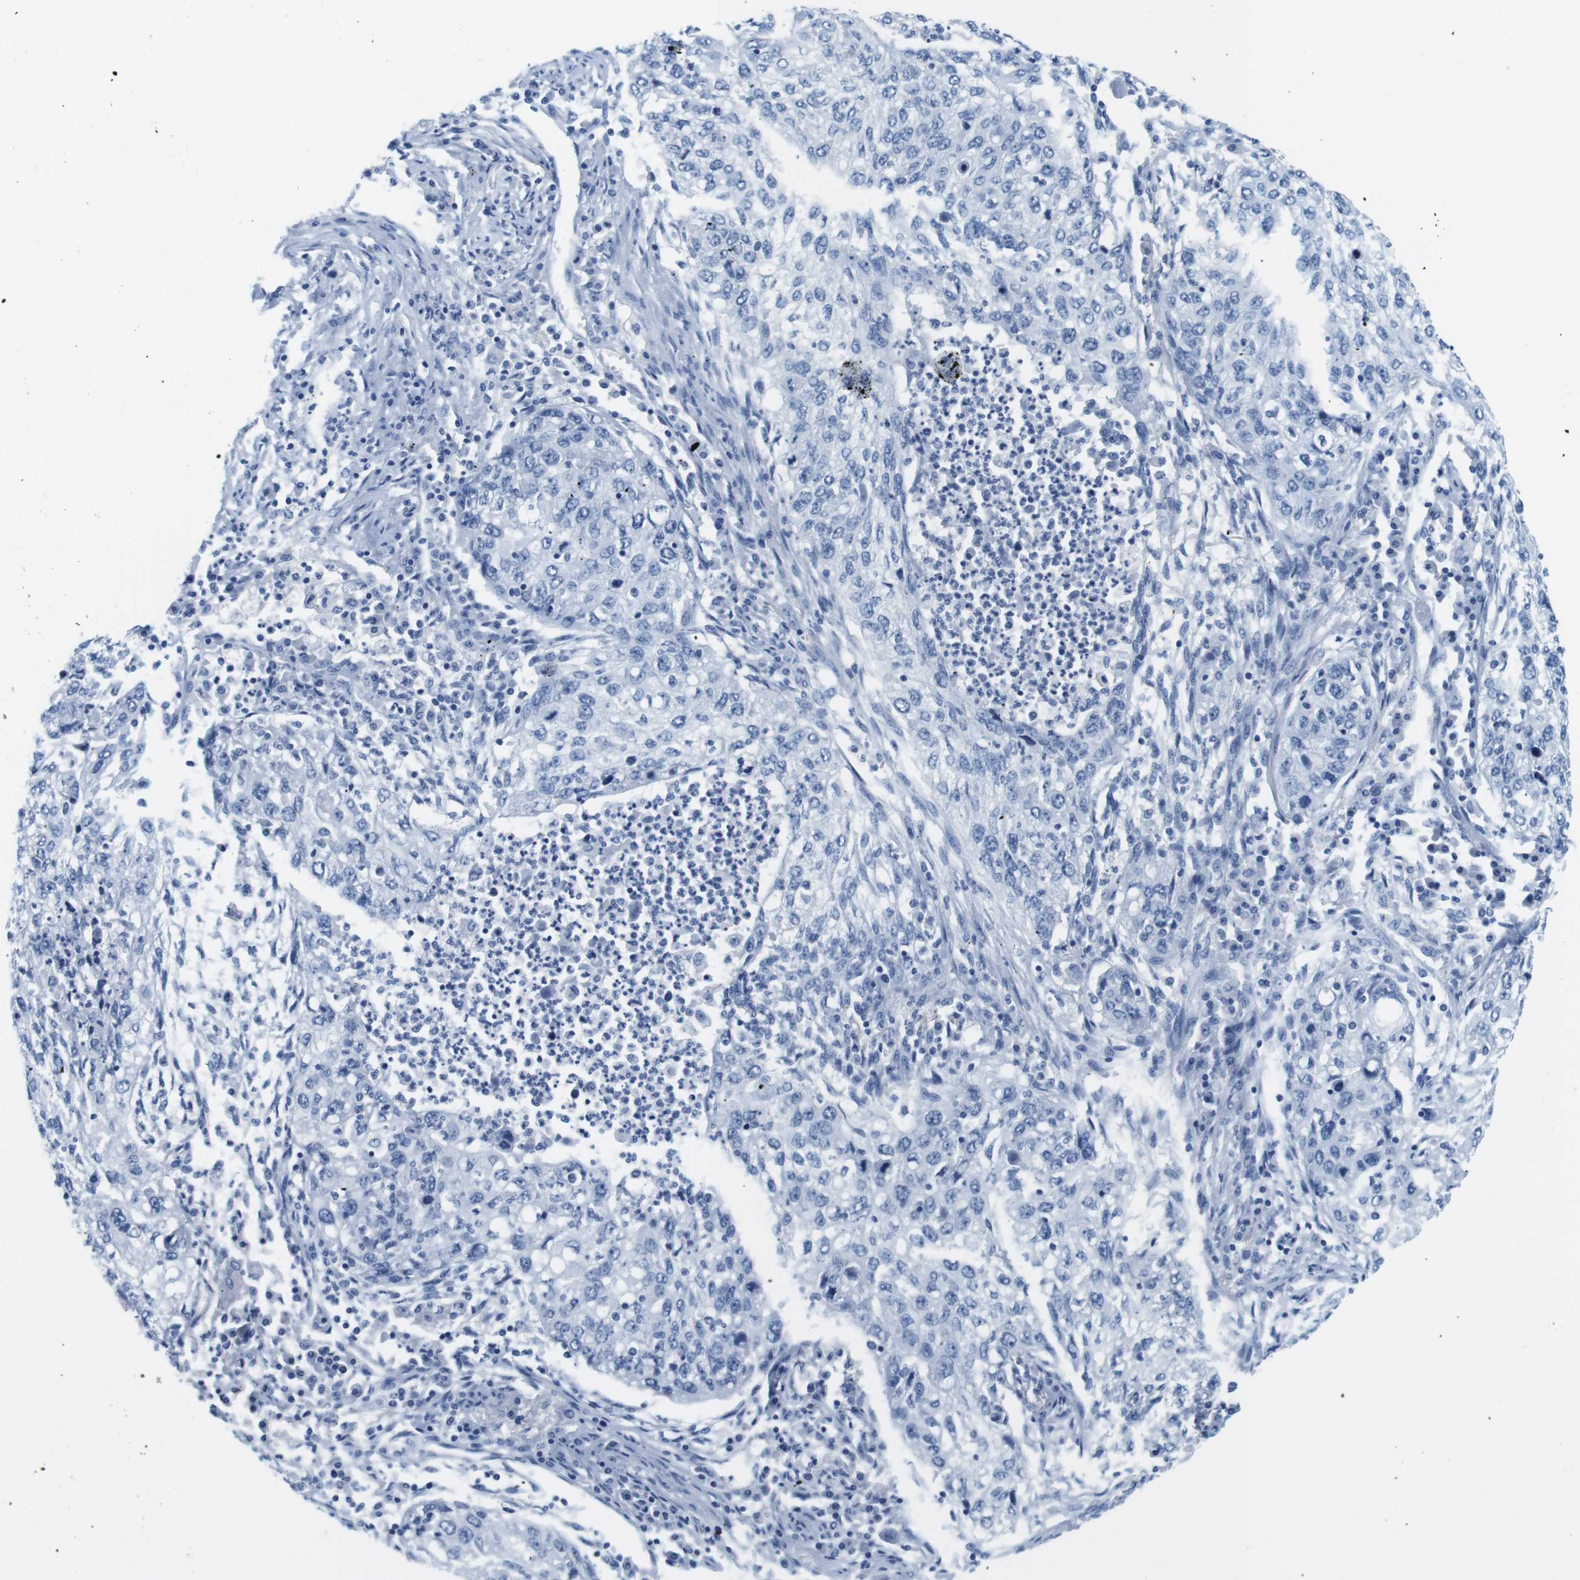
{"staining": {"intensity": "negative", "quantity": "none", "location": "none"}, "tissue": "lung cancer", "cell_type": "Tumor cells", "image_type": "cancer", "snomed": [{"axis": "morphology", "description": "Squamous cell carcinoma, NOS"}, {"axis": "topography", "description": "Lung"}], "caption": "Human lung squamous cell carcinoma stained for a protein using immunohistochemistry (IHC) reveals no expression in tumor cells.", "gene": "CYP2C9", "patient": {"sex": "female", "age": 63}}